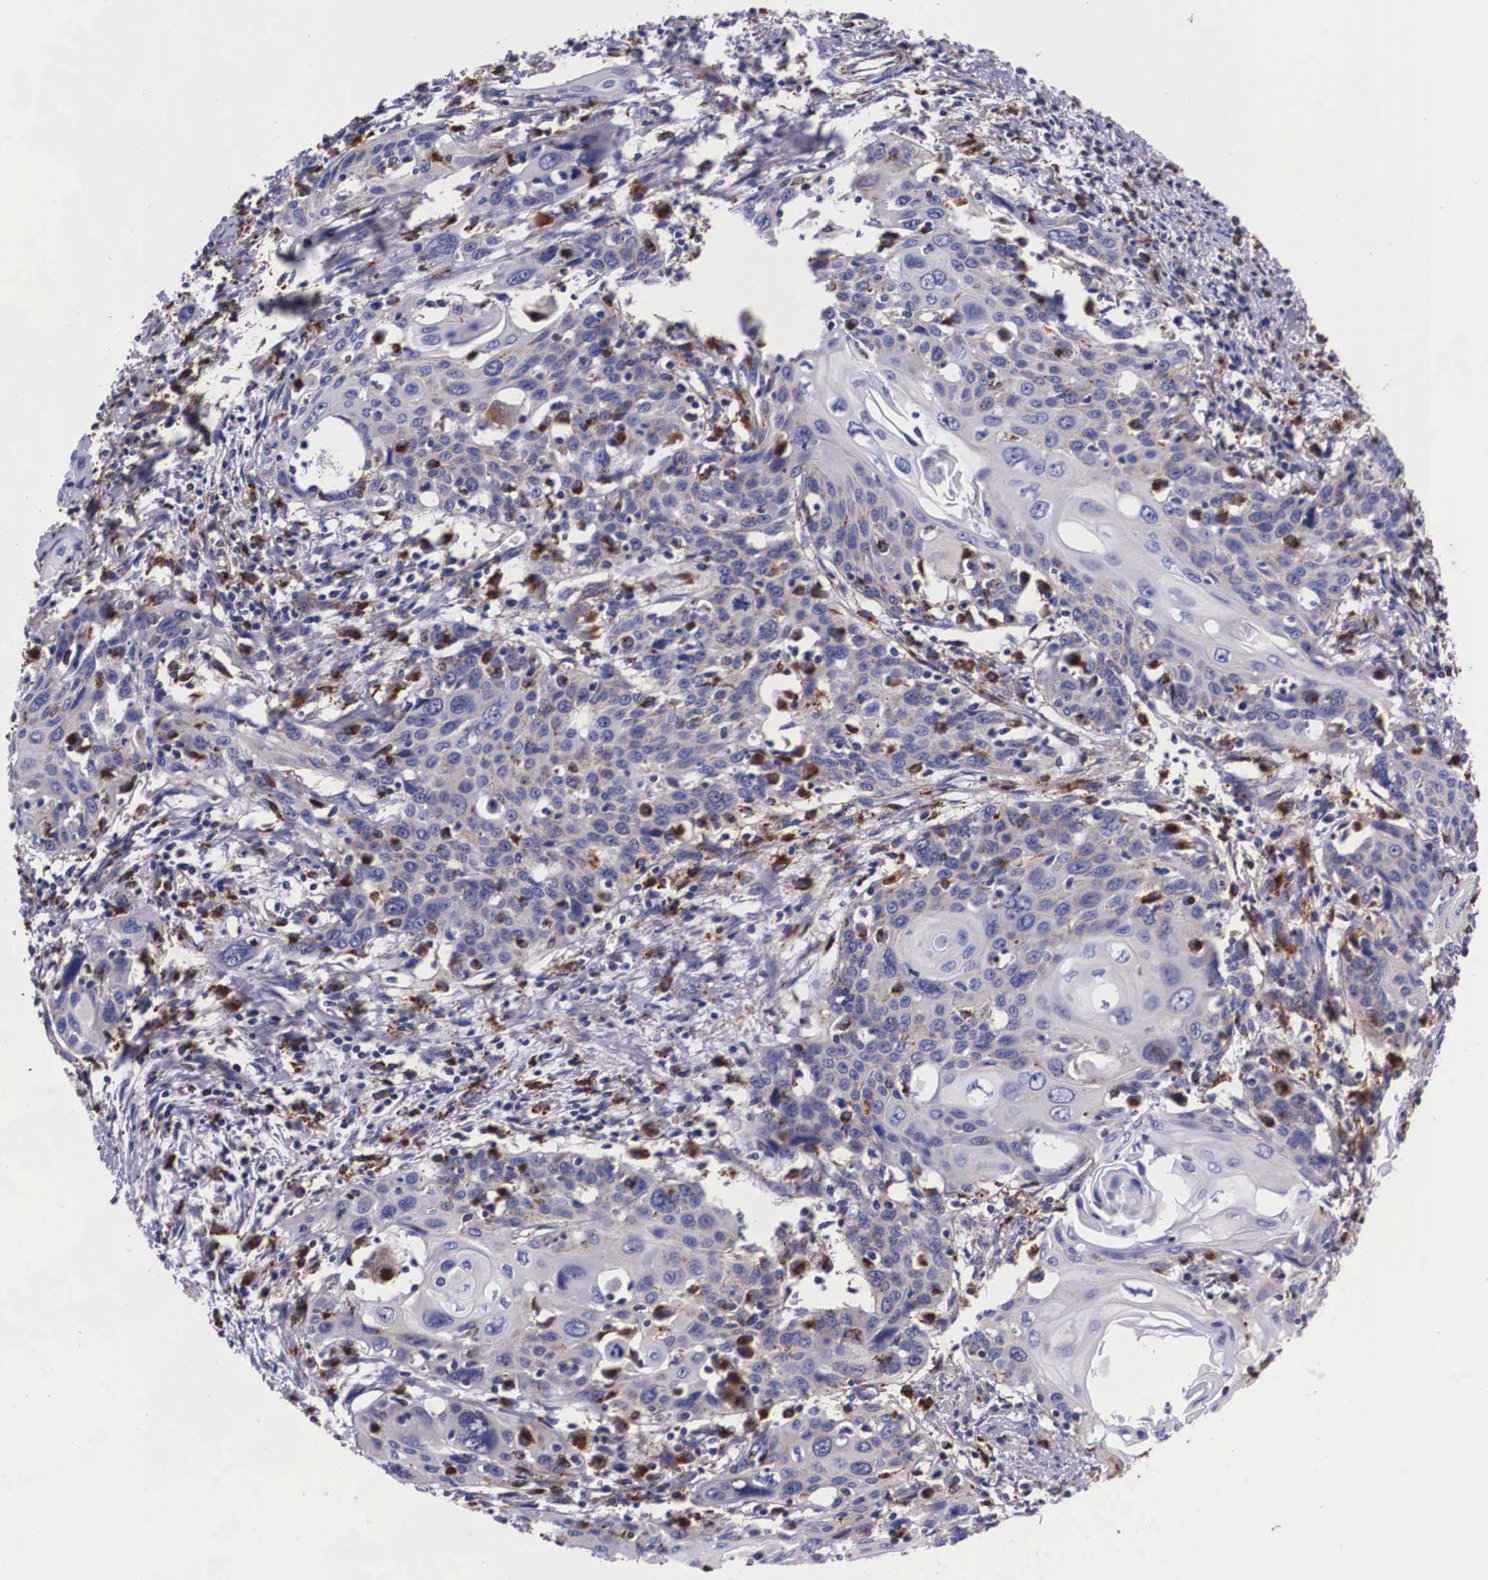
{"staining": {"intensity": "weak", "quantity": "<25%", "location": "cytoplasmic/membranous"}, "tissue": "cervical cancer", "cell_type": "Tumor cells", "image_type": "cancer", "snomed": [{"axis": "morphology", "description": "Squamous cell carcinoma, NOS"}, {"axis": "topography", "description": "Cervix"}], "caption": "Immunohistochemistry of human cervical cancer shows no positivity in tumor cells. Nuclei are stained in blue.", "gene": "NAGA", "patient": {"sex": "female", "age": 54}}